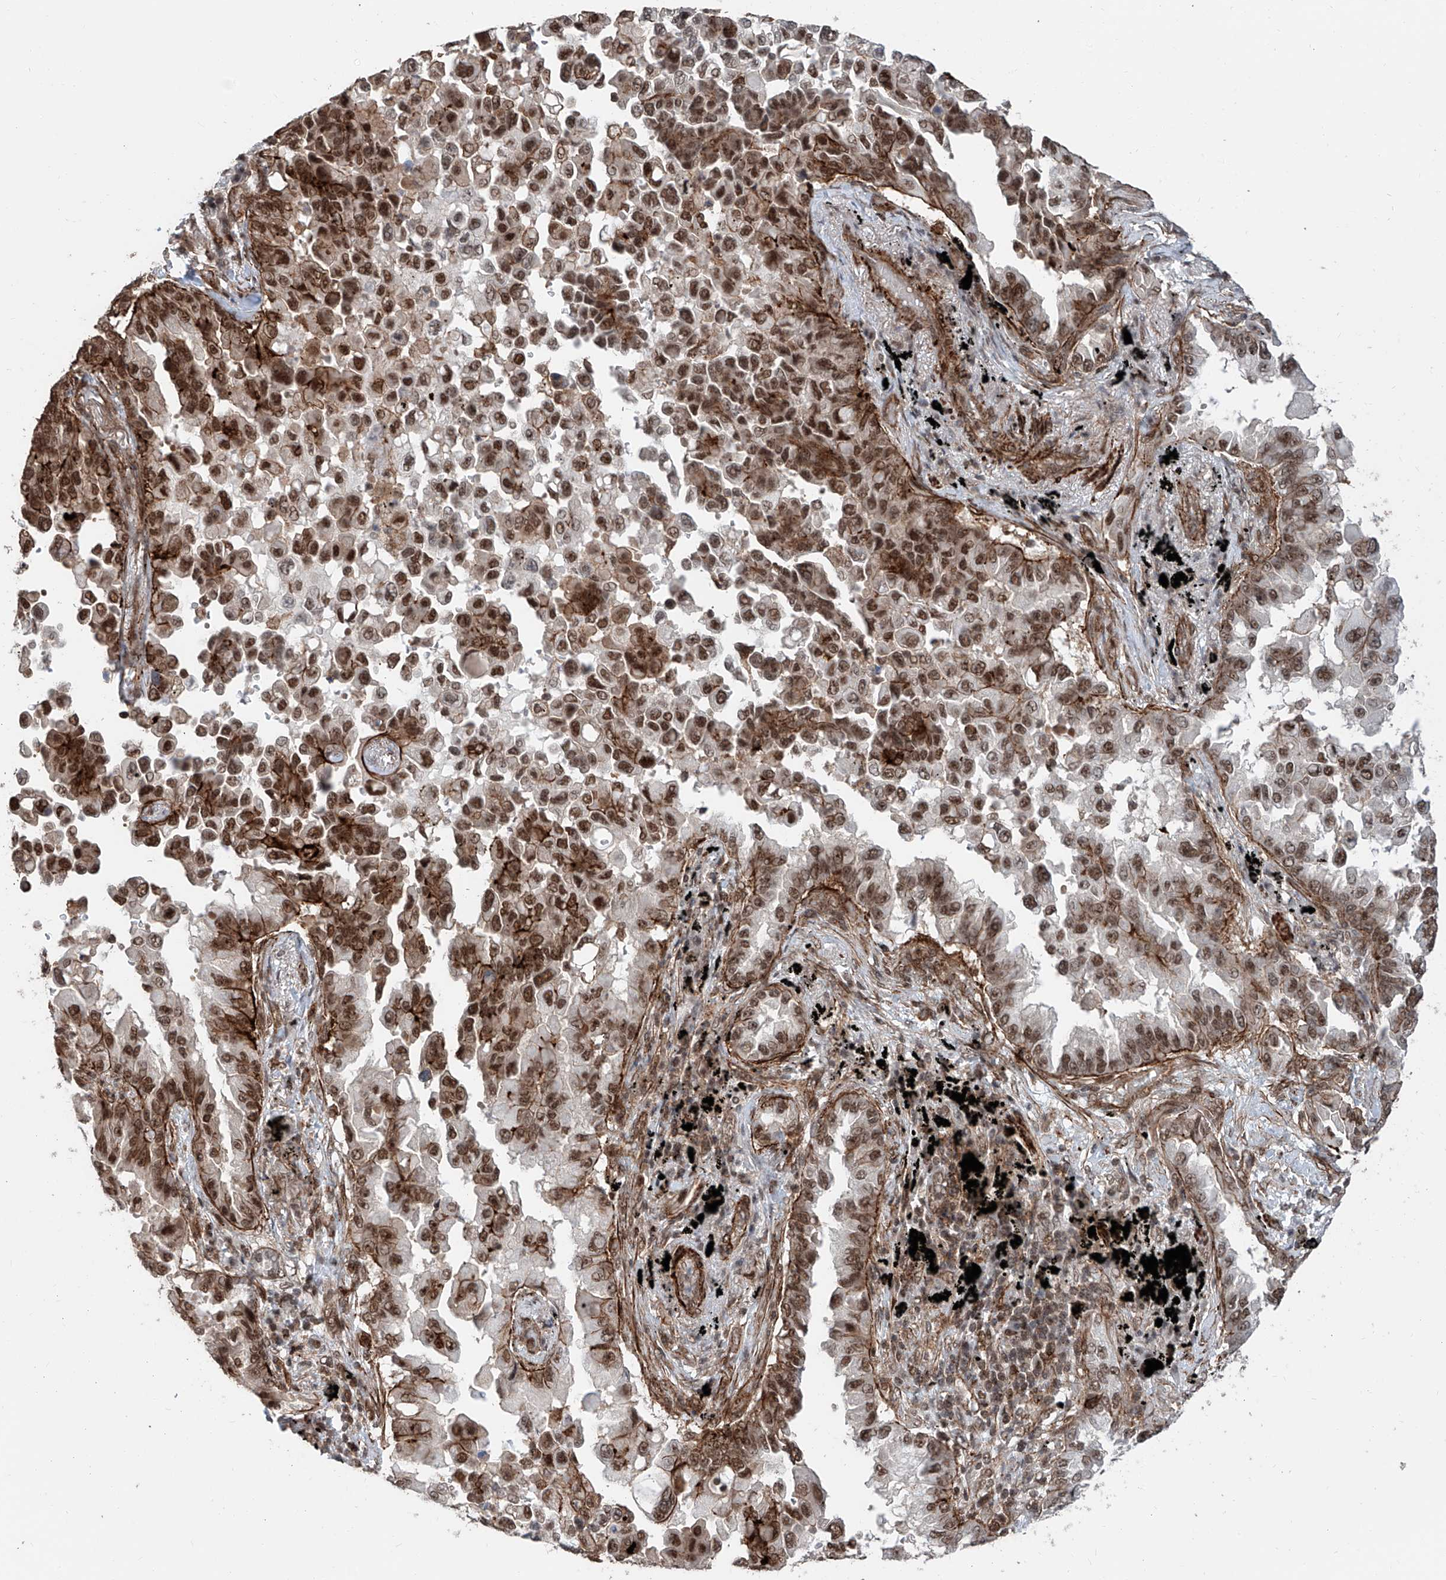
{"staining": {"intensity": "moderate", "quantity": ">75%", "location": "nuclear"}, "tissue": "lung cancer", "cell_type": "Tumor cells", "image_type": "cancer", "snomed": [{"axis": "morphology", "description": "Adenocarcinoma, NOS"}, {"axis": "topography", "description": "Lung"}], "caption": "Moderate nuclear positivity is present in approximately >75% of tumor cells in adenocarcinoma (lung).", "gene": "SDE2", "patient": {"sex": "female", "age": 67}}